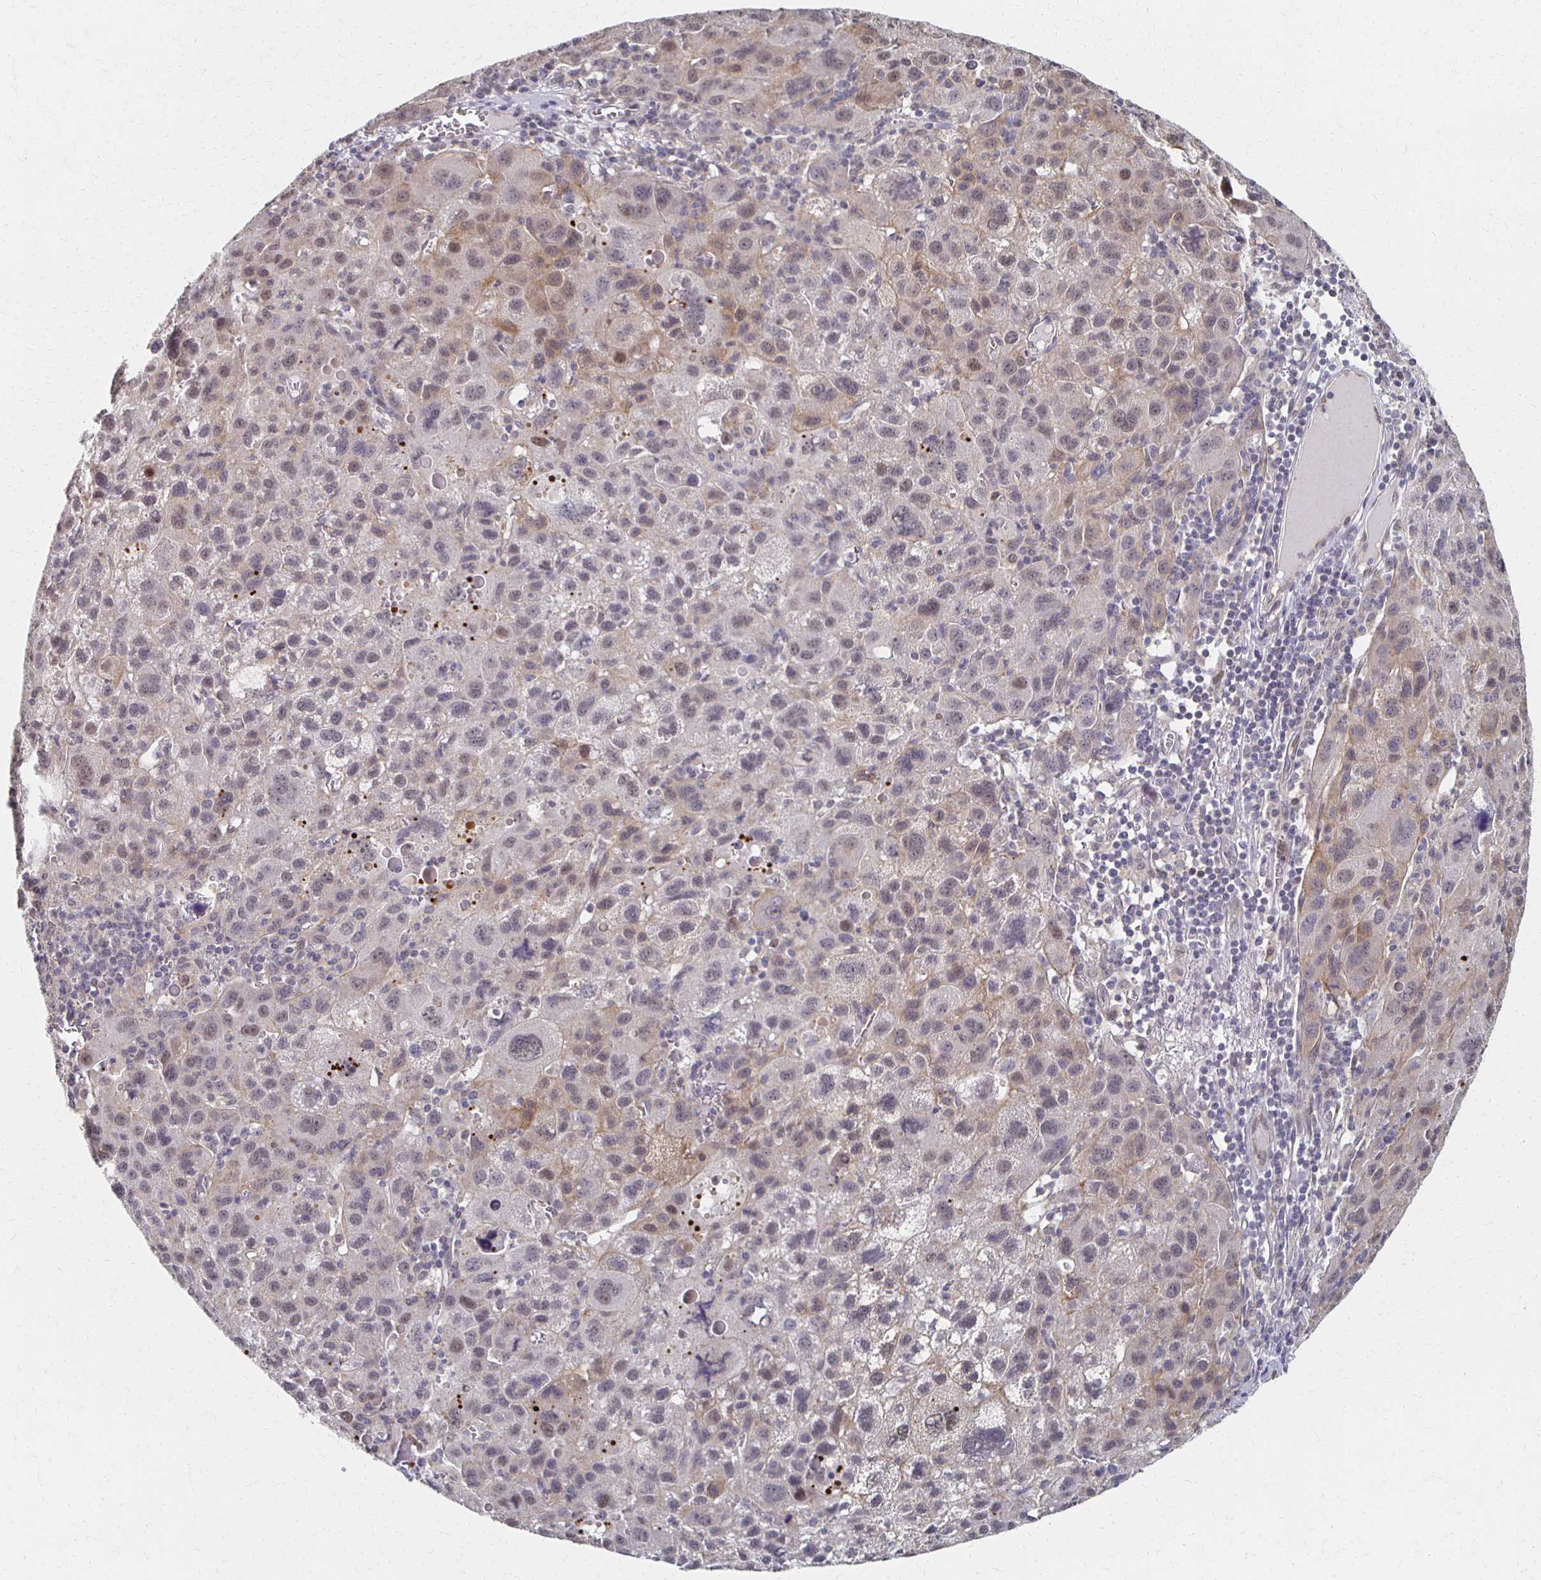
{"staining": {"intensity": "weak", "quantity": "<25%", "location": "cytoplasmic/membranous"}, "tissue": "liver cancer", "cell_type": "Tumor cells", "image_type": "cancer", "snomed": [{"axis": "morphology", "description": "Carcinoma, Hepatocellular, NOS"}, {"axis": "topography", "description": "Liver"}], "caption": "An immunohistochemistry photomicrograph of liver cancer (hepatocellular carcinoma) is shown. There is no staining in tumor cells of liver cancer (hepatocellular carcinoma). (Immunohistochemistry, brightfield microscopy, high magnification).", "gene": "DAB1", "patient": {"sex": "female", "age": 77}}